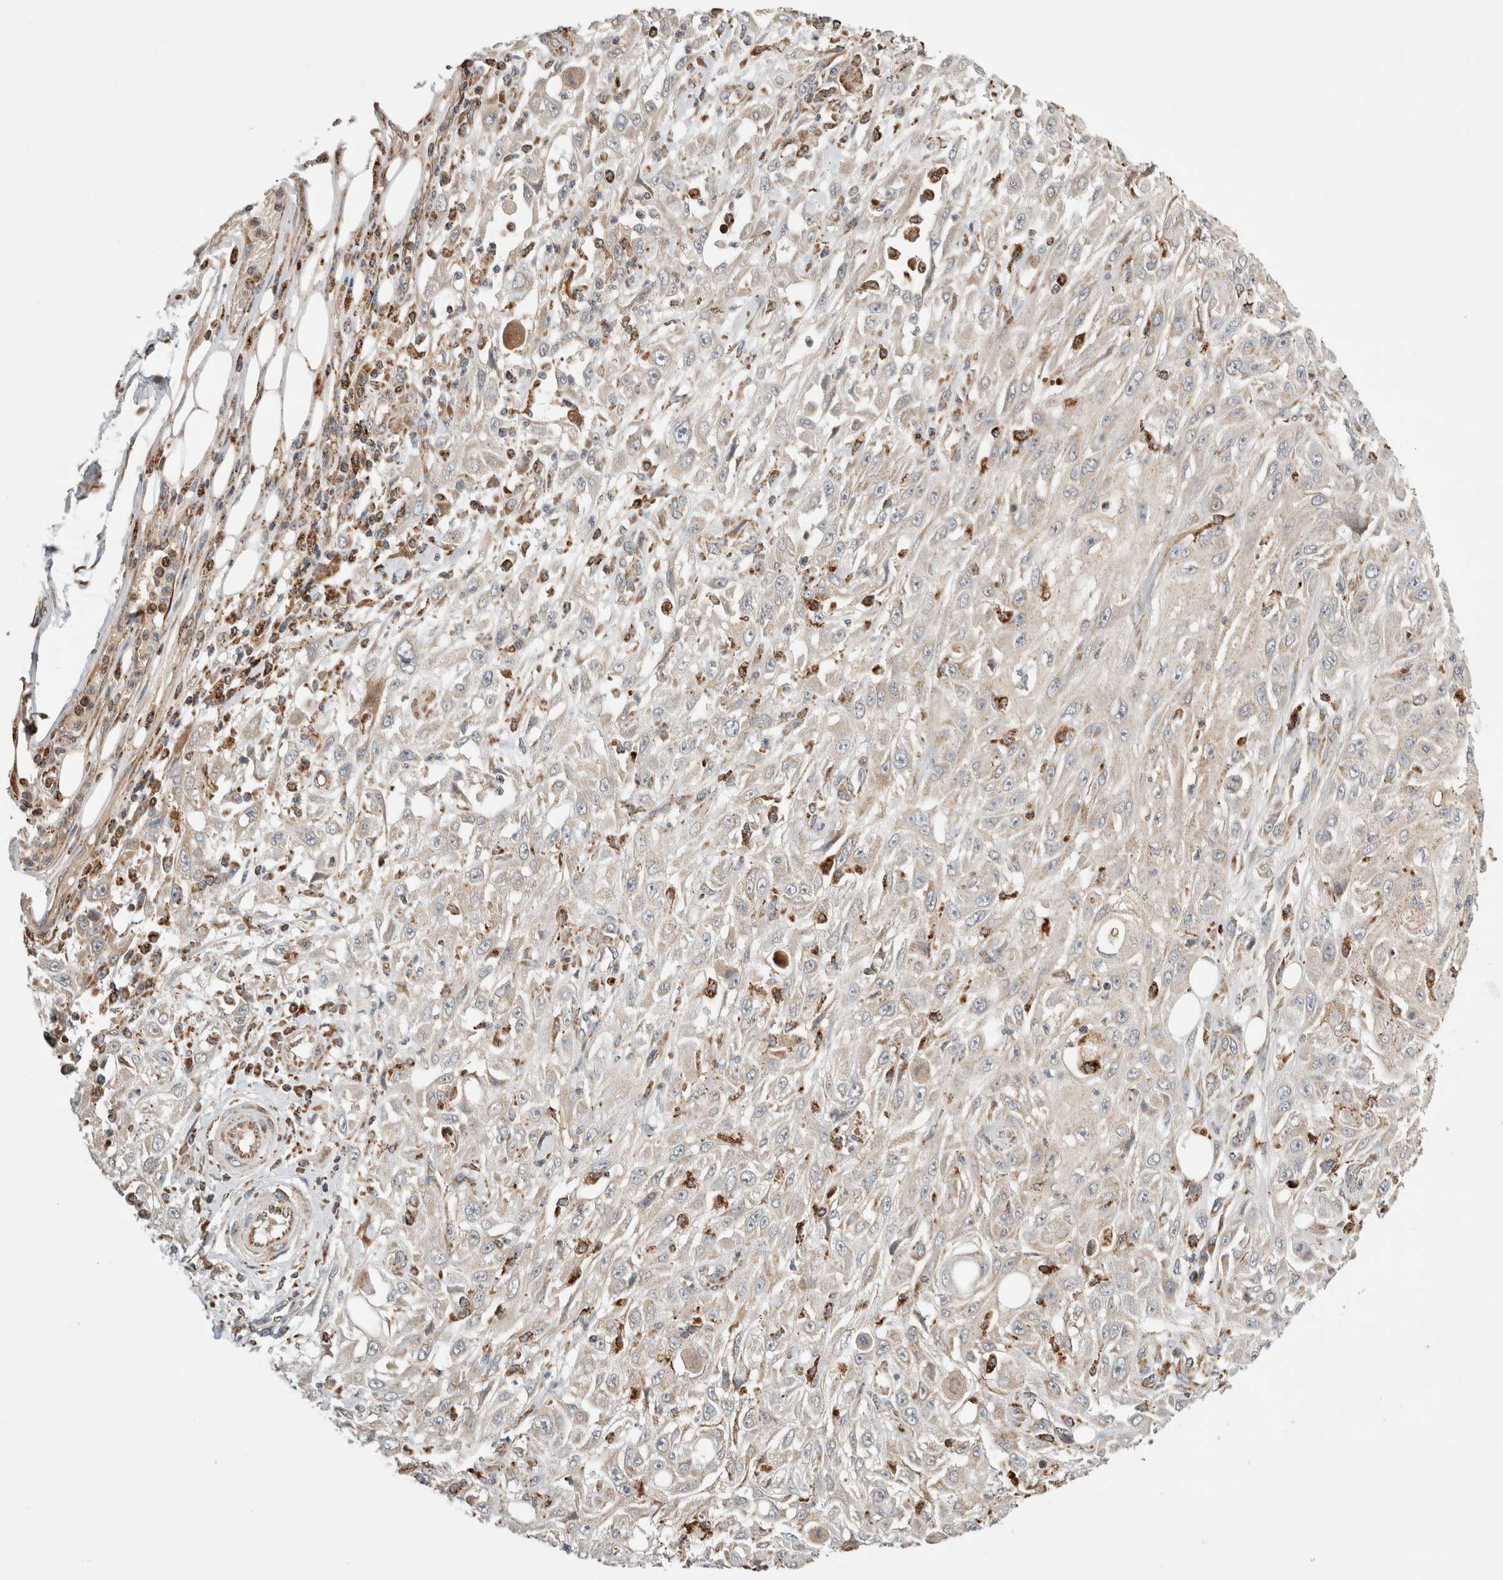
{"staining": {"intensity": "negative", "quantity": "none", "location": "none"}, "tissue": "skin cancer", "cell_type": "Tumor cells", "image_type": "cancer", "snomed": [{"axis": "morphology", "description": "Squamous cell carcinoma, NOS"}, {"axis": "morphology", "description": "Squamous cell carcinoma, metastatic, NOS"}, {"axis": "topography", "description": "Skin"}, {"axis": "topography", "description": "Lymph node"}], "caption": "High power microscopy image of an immunohistochemistry micrograph of squamous cell carcinoma (skin), revealing no significant expression in tumor cells.", "gene": "HROB", "patient": {"sex": "male", "age": 75}}